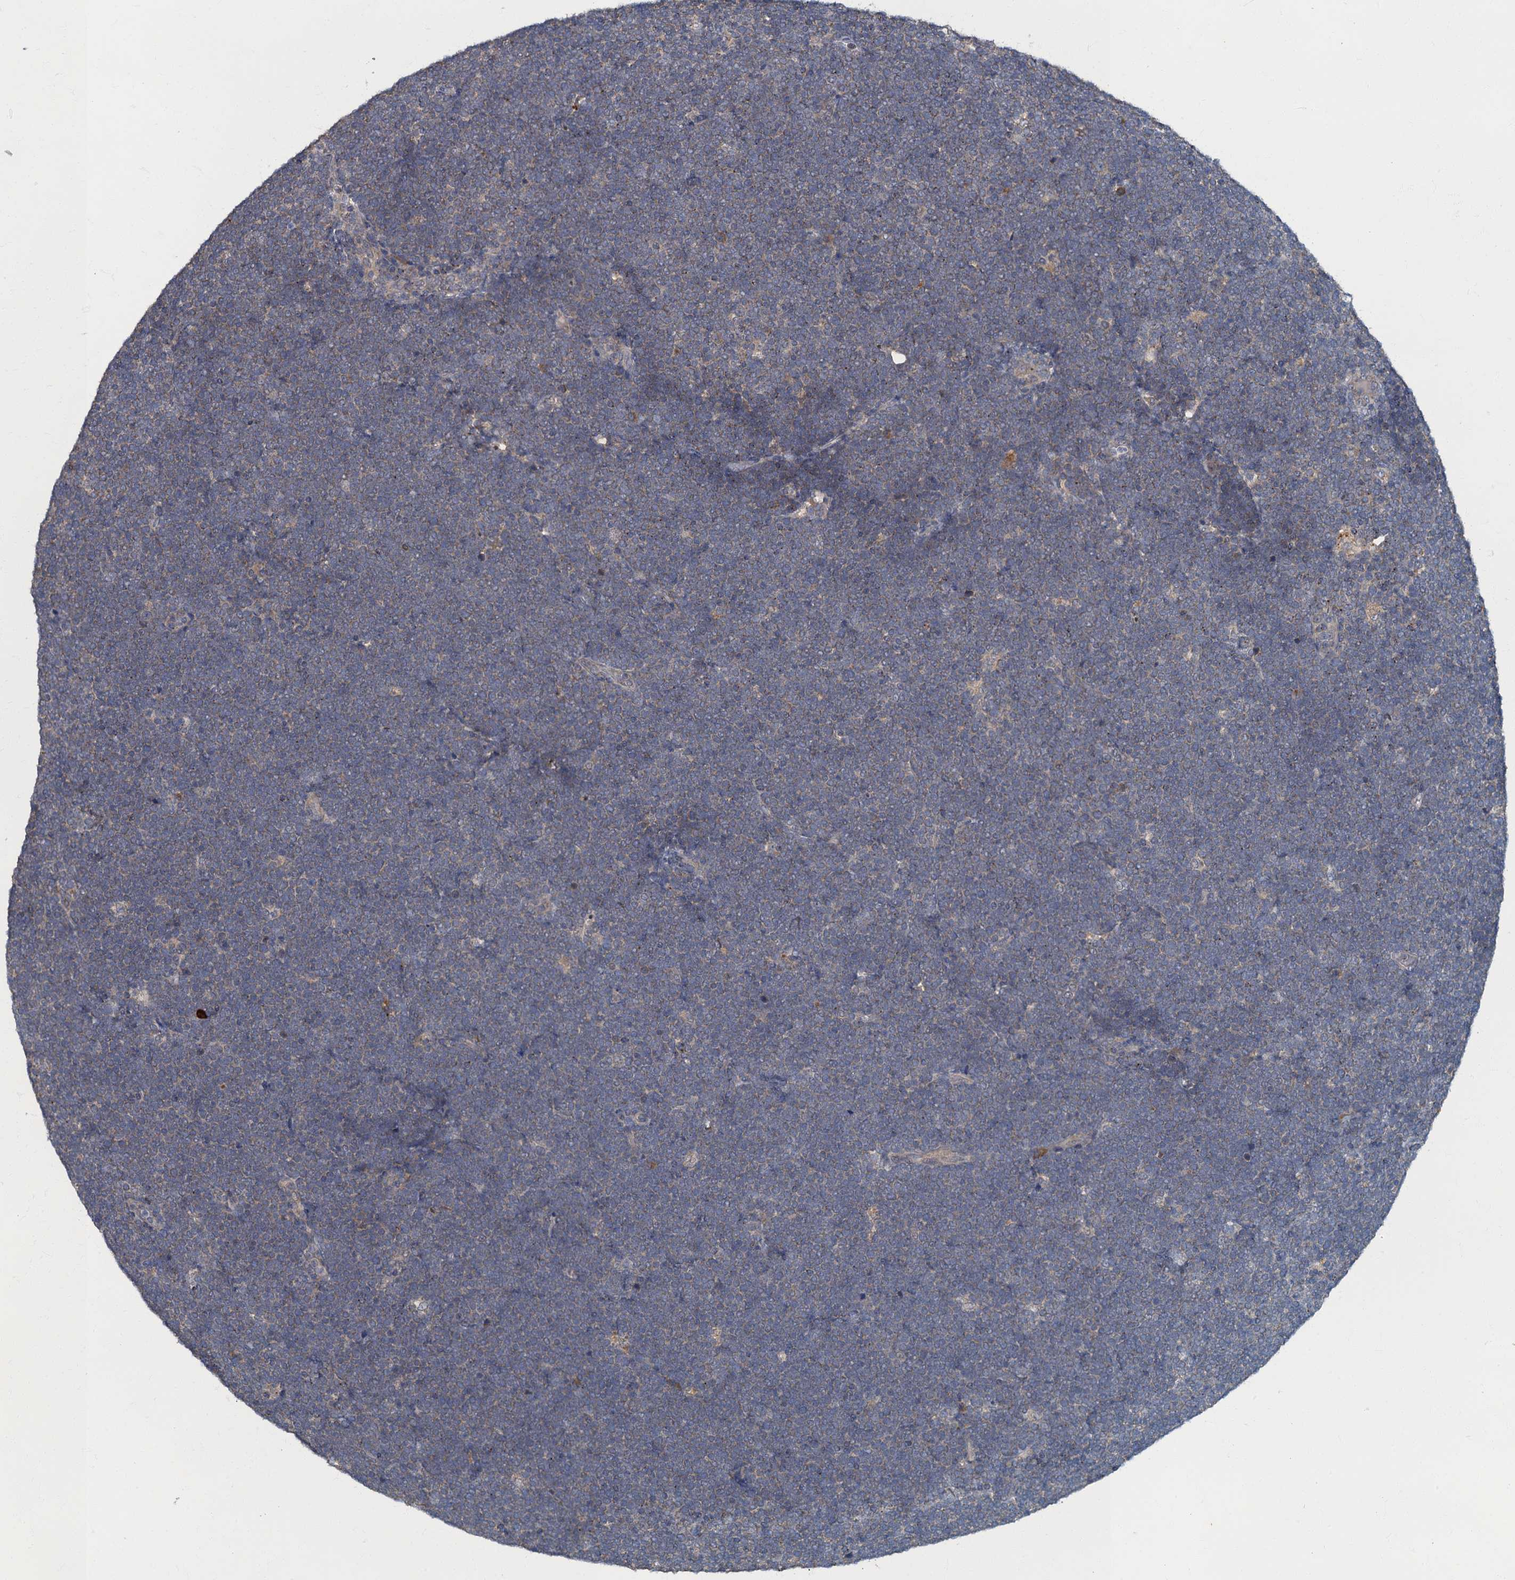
{"staining": {"intensity": "moderate", "quantity": "<25%", "location": "cytoplasmic/membranous"}, "tissue": "lymphoma", "cell_type": "Tumor cells", "image_type": "cancer", "snomed": [{"axis": "morphology", "description": "Malignant lymphoma, non-Hodgkin's type, High grade"}, {"axis": "topography", "description": "Lymph node"}], "caption": "There is low levels of moderate cytoplasmic/membranous staining in tumor cells of lymphoma, as demonstrated by immunohistochemical staining (brown color).", "gene": "WDCP", "patient": {"sex": "male", "age": 13}}